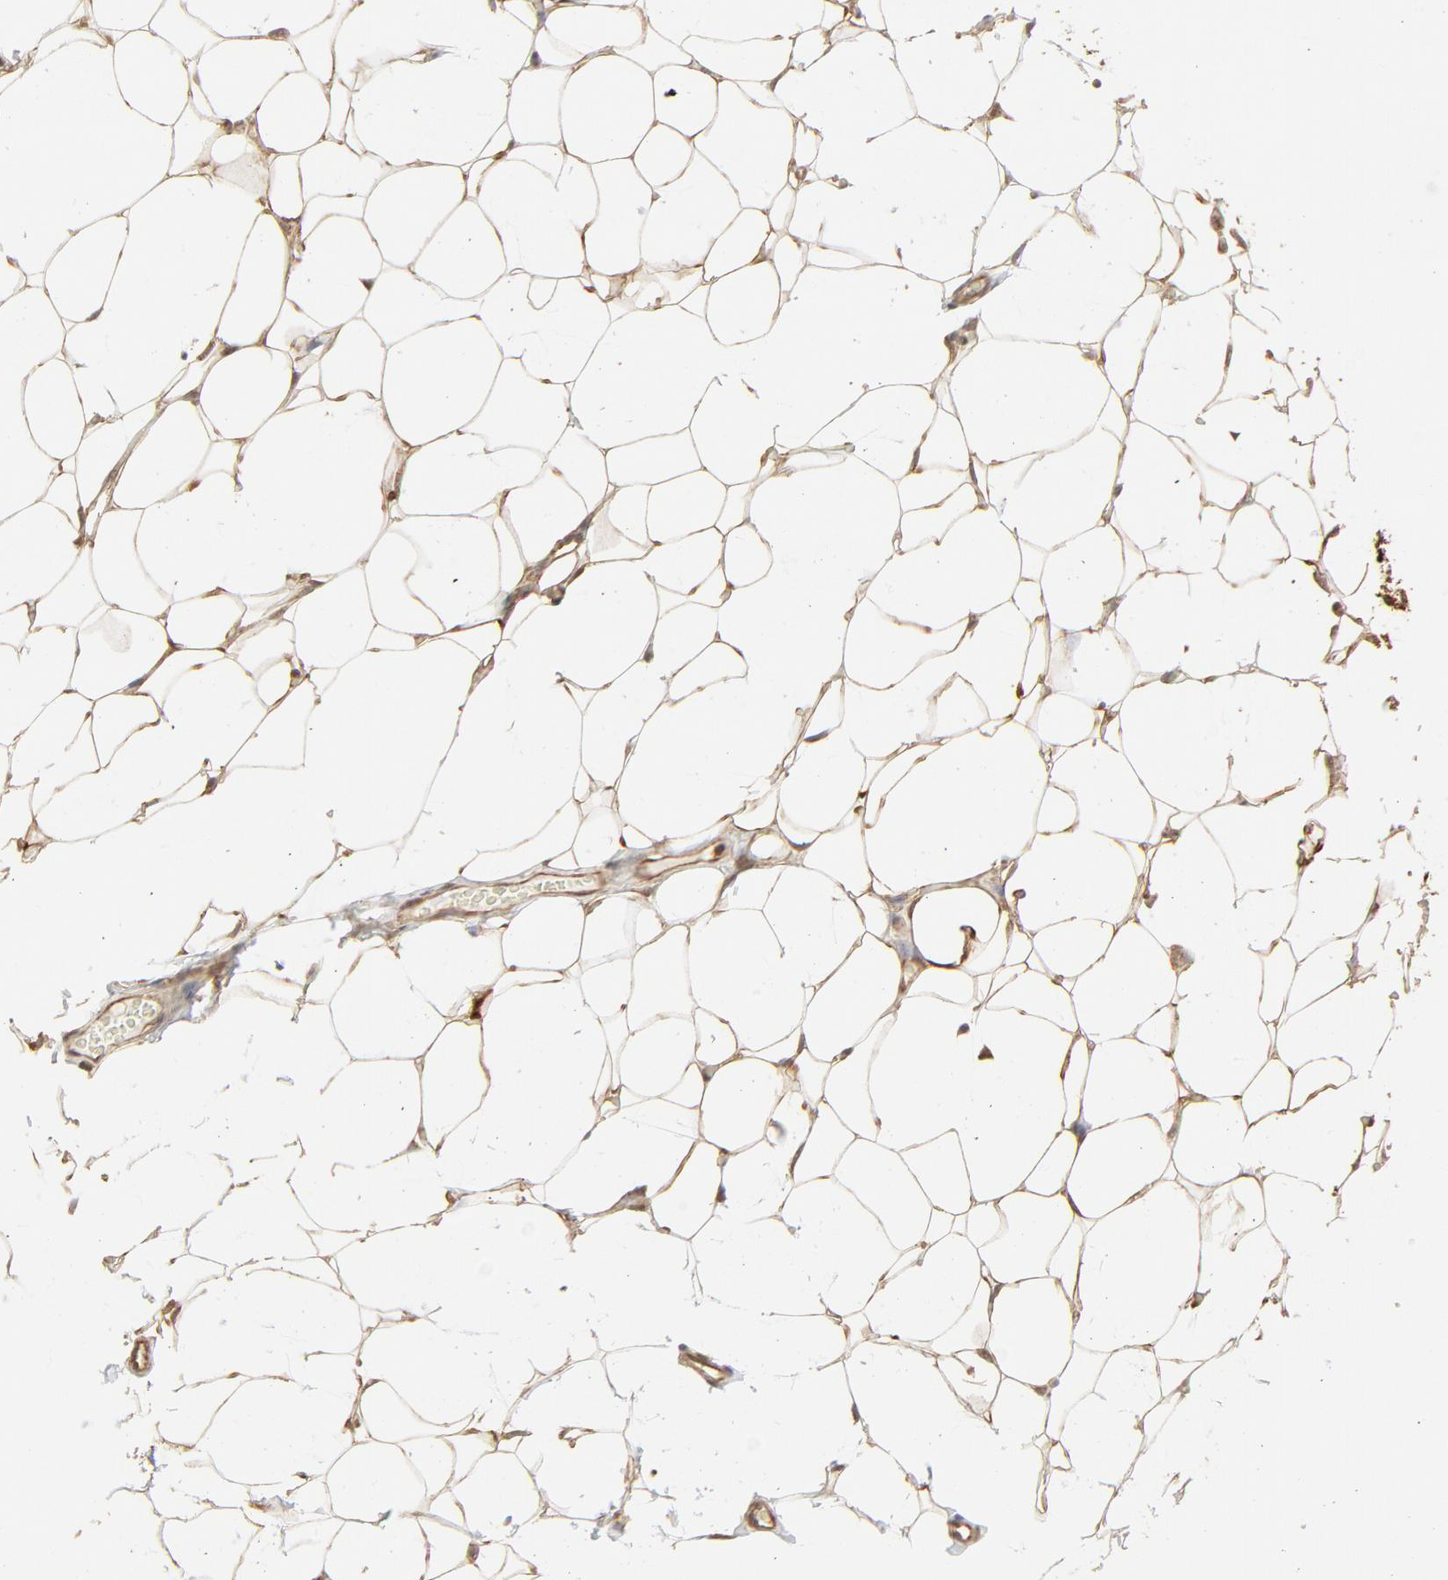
{"staining": {"intensity": "moderate", "quantity": ">75%", "location": "cytoplasmic/membranous"}, "tissue": "adipose tissue", "cell_type": "Adipocytes", "image_type": "normal", "snomed": [{"axis": "morphology", "description": "Normal tissue, NOS"}, {"axis": "topography", "description": "Soft tissue"}], "caption": "Adipose tissue stained with immunohistochemistry exhibits moderate cytoplasmic/membranous staining in approximately >75% of adipocytes.", "gene": "PPP2CA", "patient": {"sex": "male", "age": 26}}